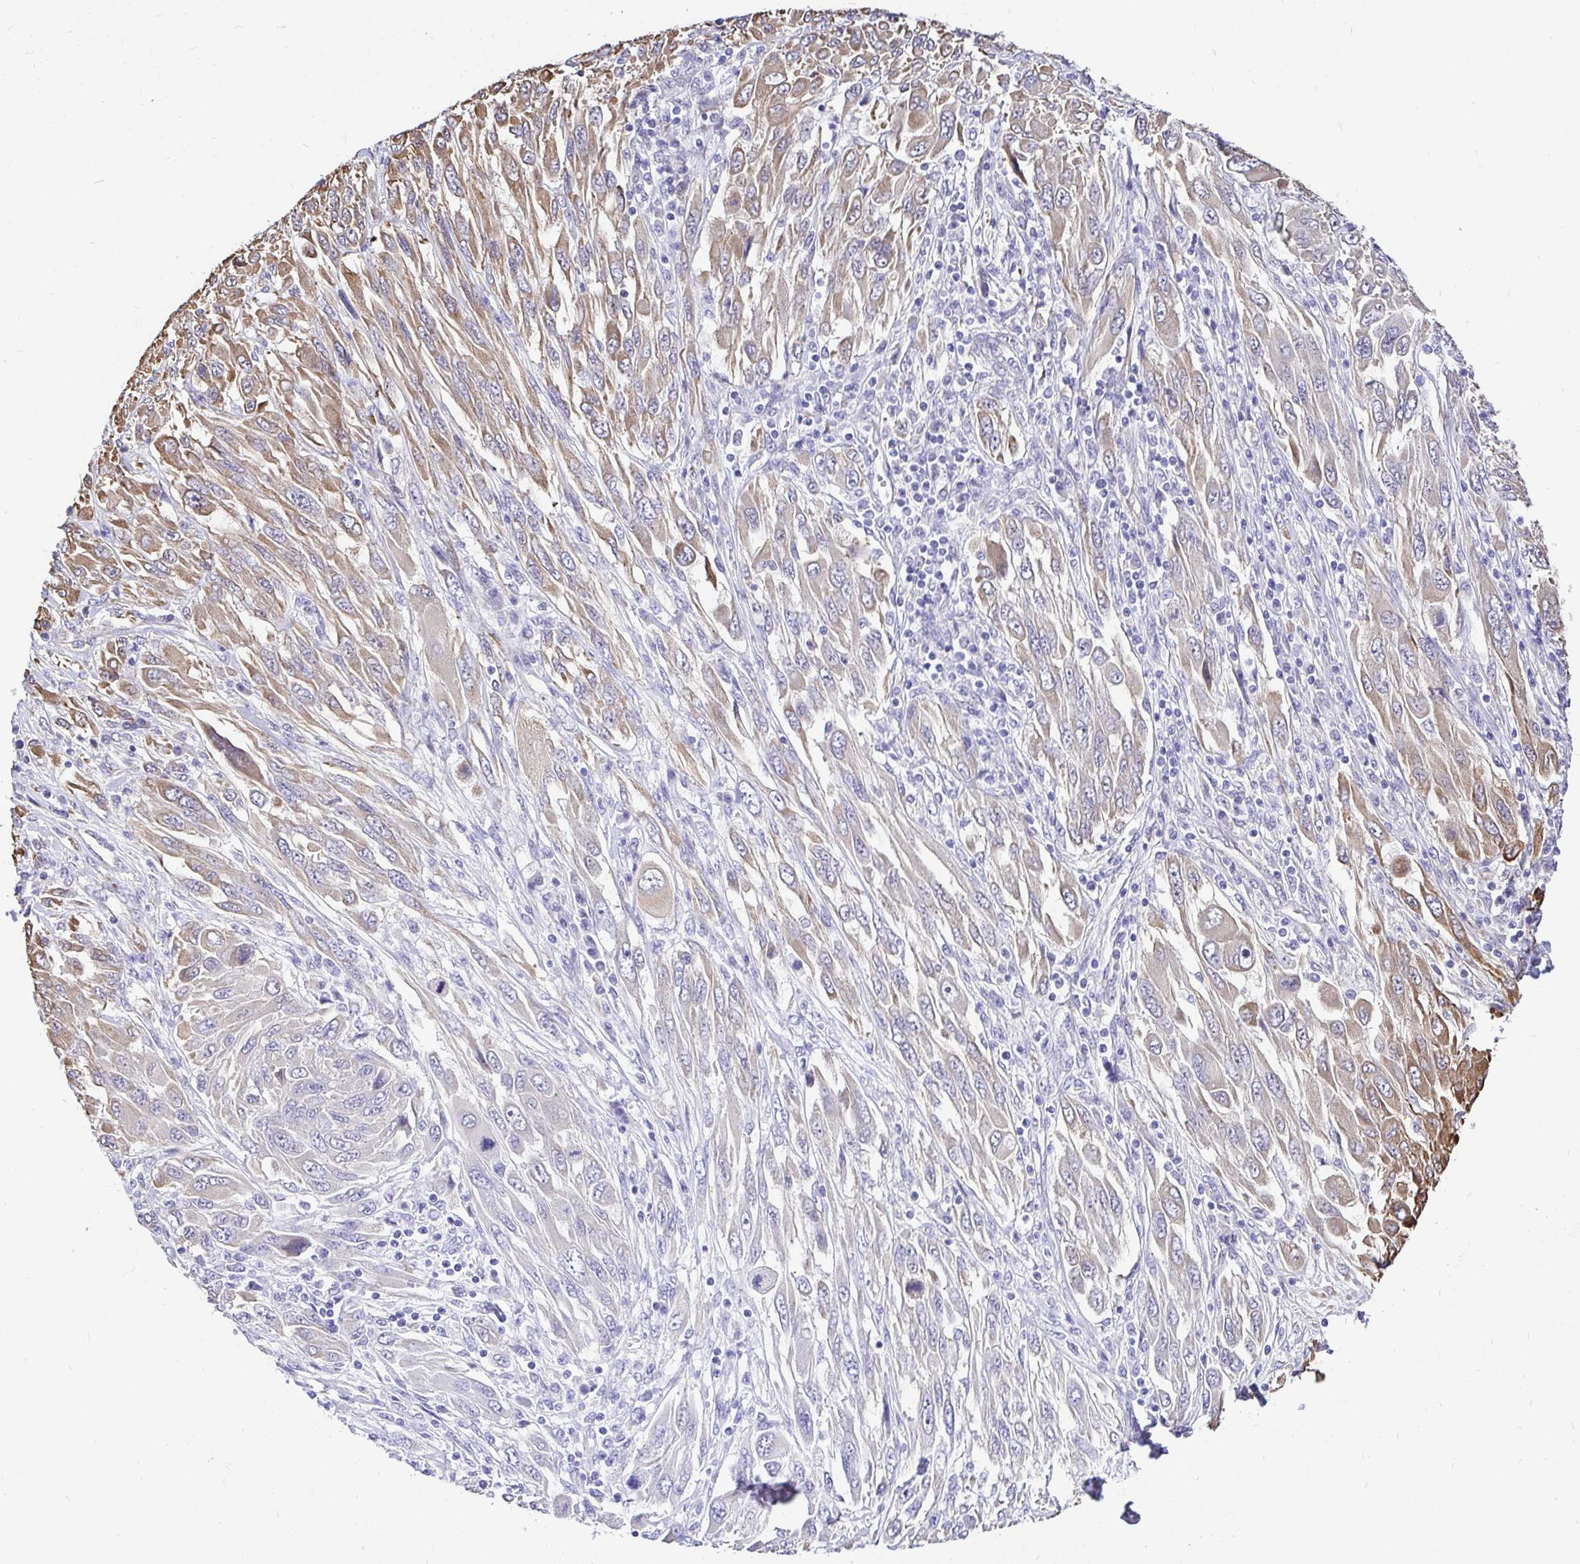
{"staining": {"intensity": "moderate", "quantity": "25%-75%", "location": "cytoplasmic/membranous"}, "tissue": "melanoma", "cell_type": "Tumor cells", "image_type": "cancer", "snomed": [{"axis": "morphology", "description": "Malignant melanoma, NOS"}, {"axis": "topography", "description": "Skin"}], "caption": "Malignant melanoma tissue shows moderate cytoplasmic/membranous staining in about 25%-75% of tumor cells", "gene": "CCDC122", "patient": {"sex": "female", "age": 91}}